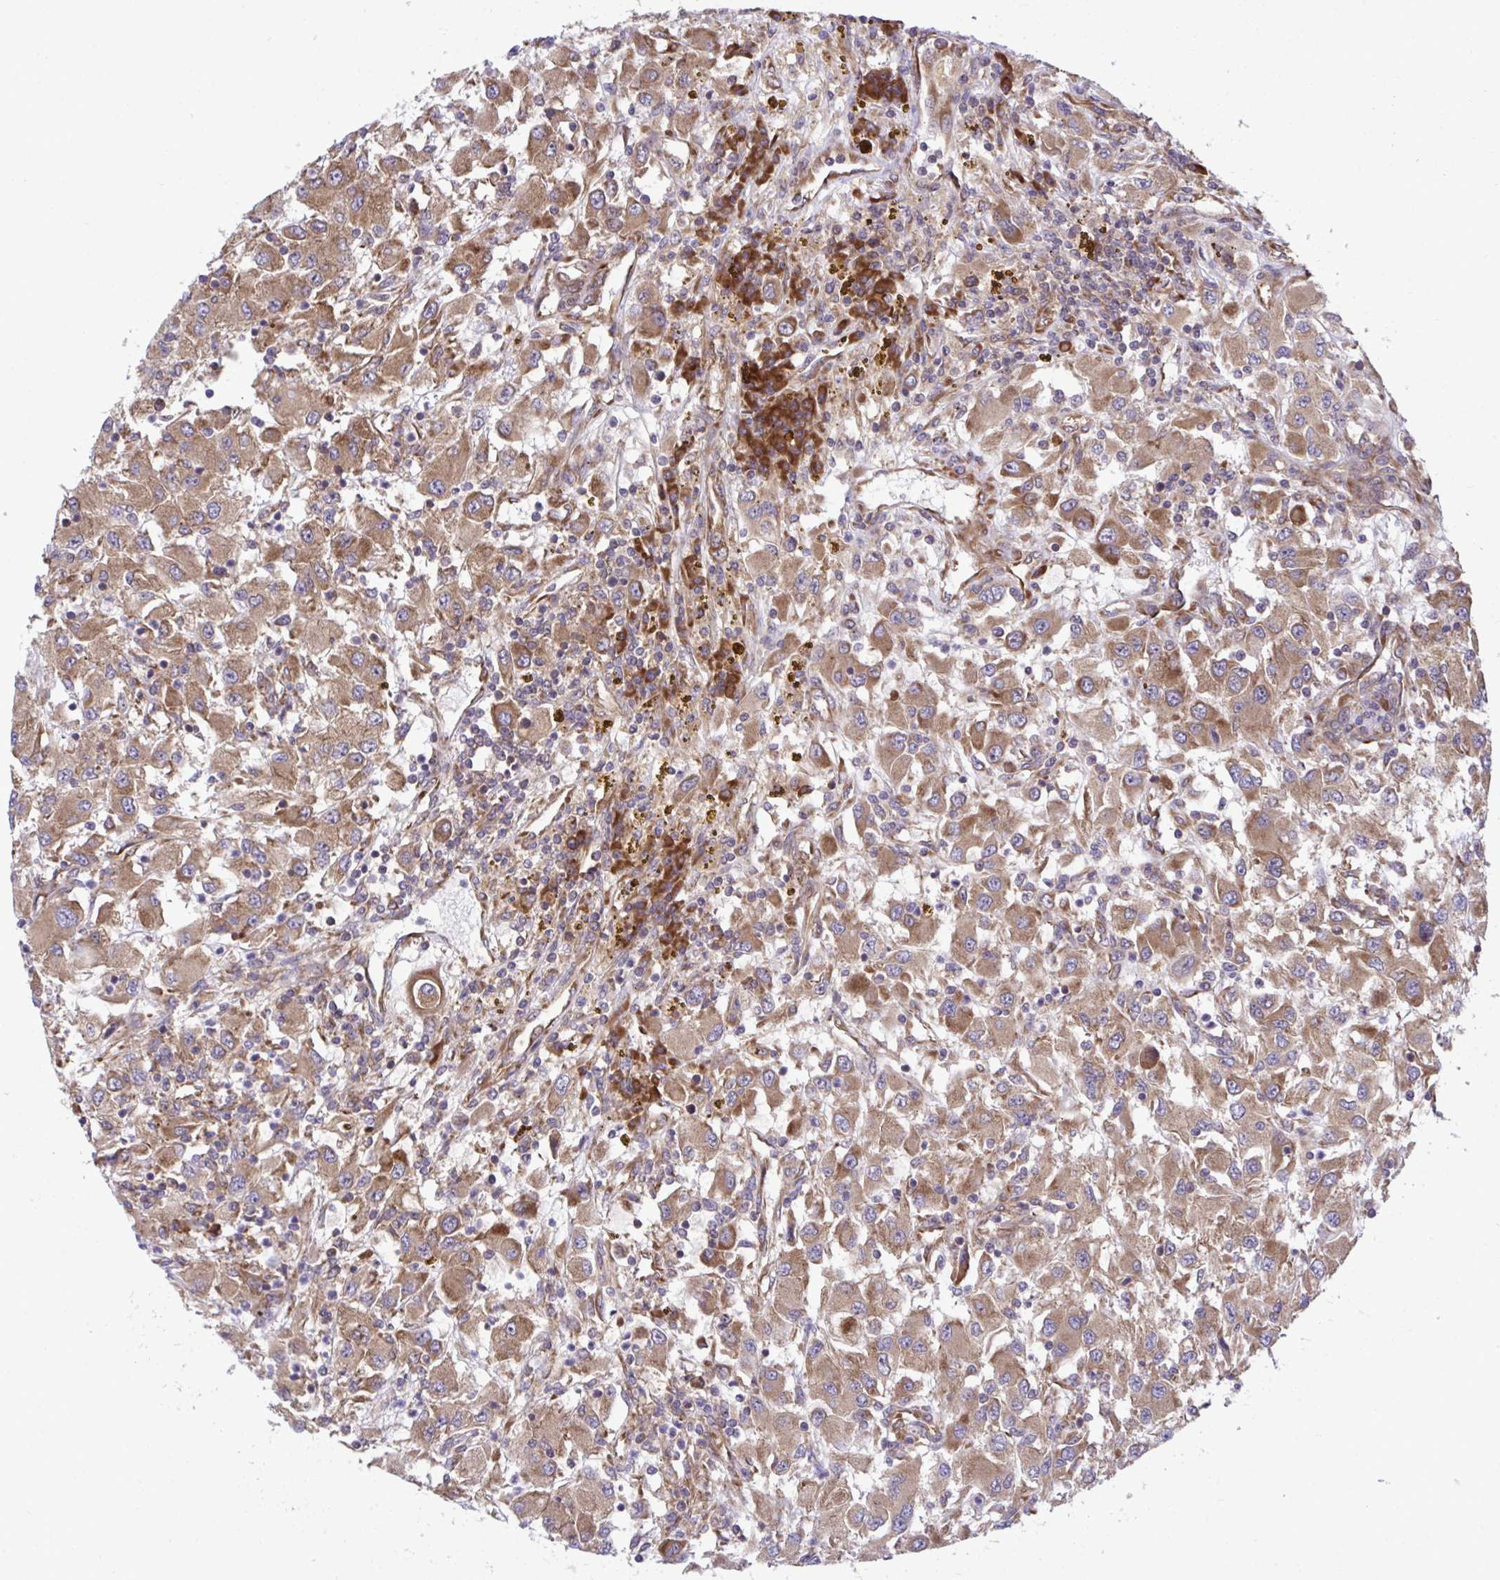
{"staining": {"intensity": "moderate", "quantity": ">75%", "location": "cytoplasmic/membranous"}, "tissue": "renal cancer", "cell_type": "Tumor cells", "image_type": "cancer", "snomed": [{"axis": "morphology", "description": "Adenocarcinoma, NOS"}, {"axis": "topography", "description": "Kidney"}], "caption": "This histopathology image shows immunohistochemistry (IHC) staining of renal cancer (adenocarcinoma), with medium moderate cytoplasmic/membranous expression in about >75% of tumor cells.", "gene": "RPS15", "patient": {"sex": "female", "age": 67}}